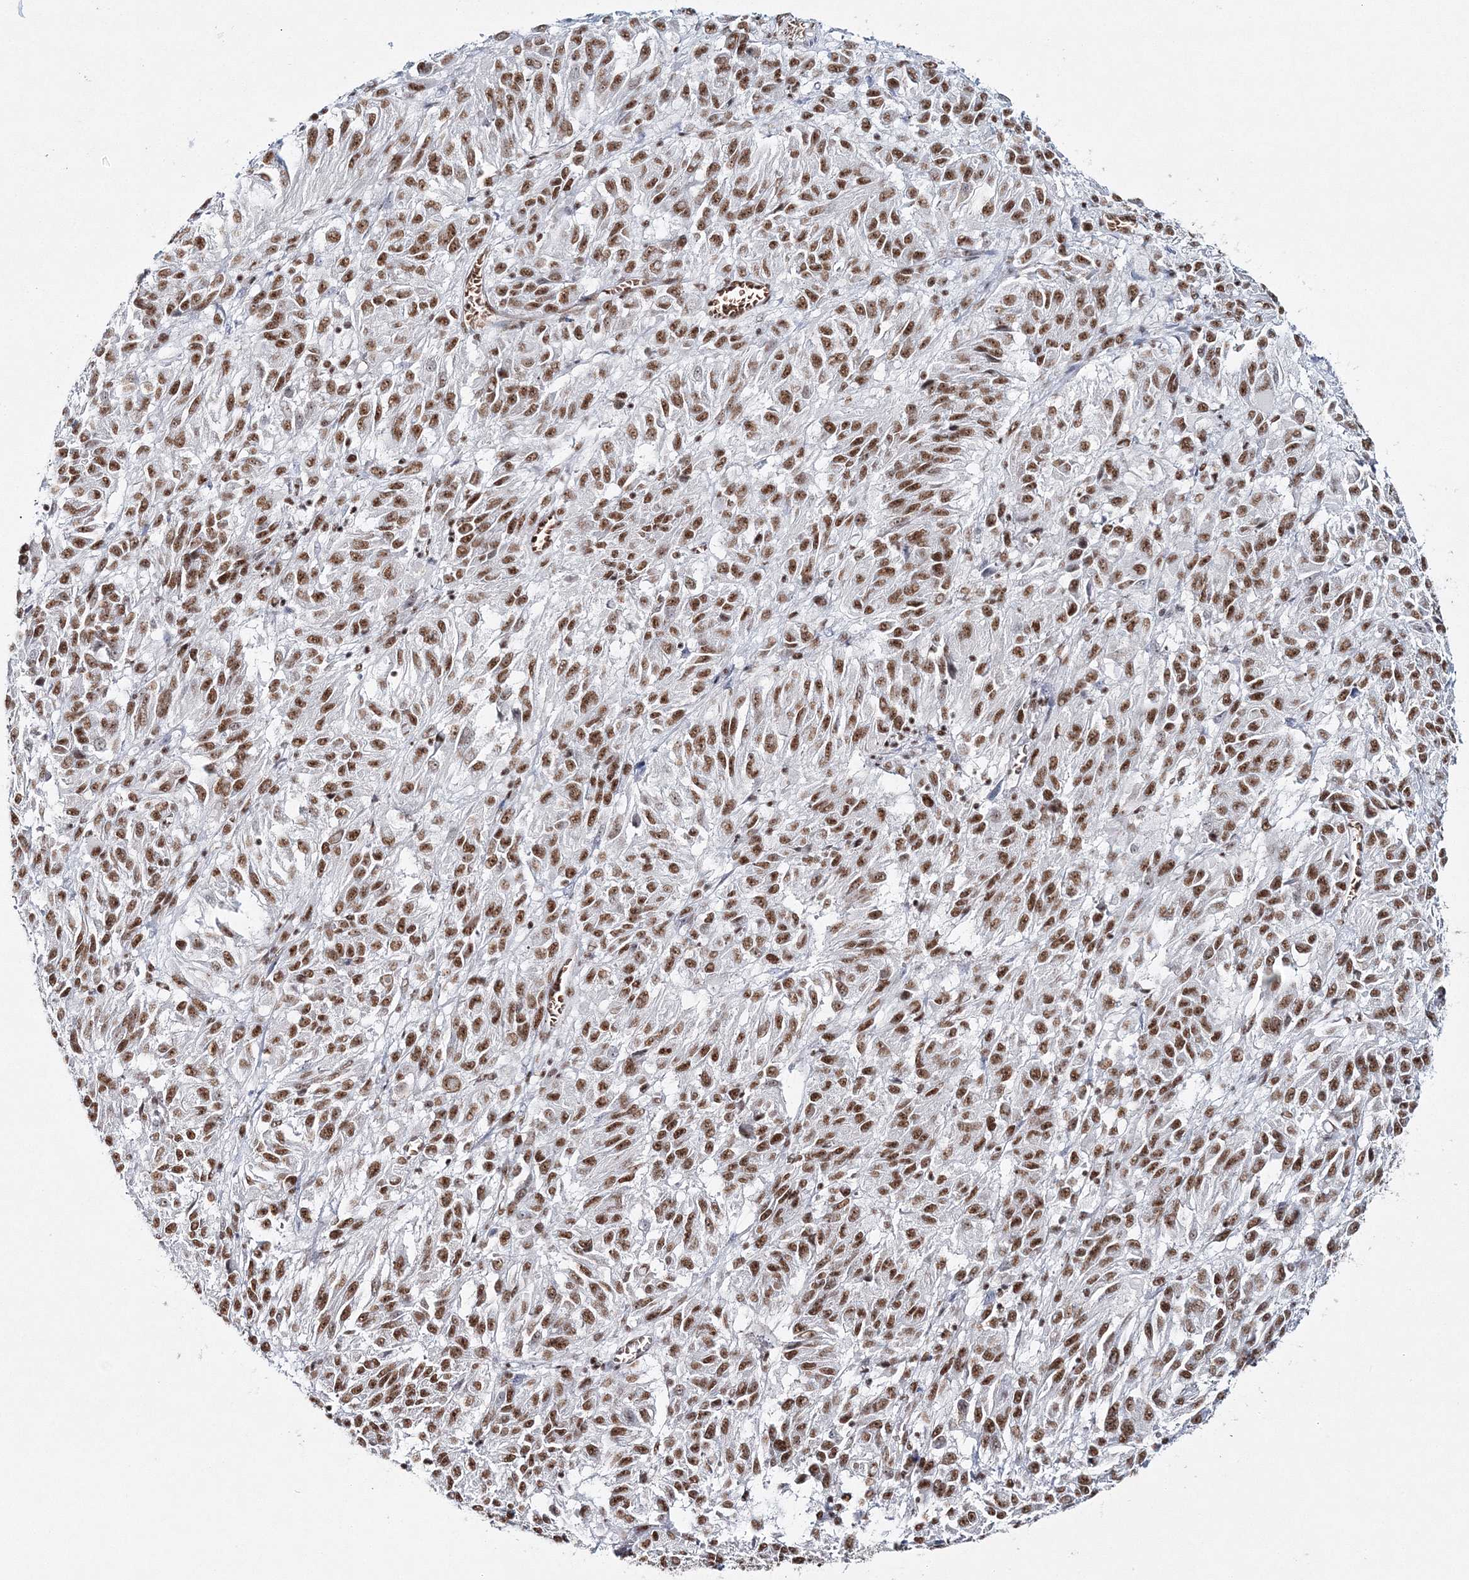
{"staining": {"intensity": "moderate", "quantity": ">75%", "location": "nuclear"}, "tissue": "melanoma", "cell_type": "Tumor cells", "image_type": "cancer", "snomed": [{"axis": "morphology", "description": "Malignant melanoma, Metastatic site"}, {"axis": "topography", "description": "Lung"}], "caption": "The histopathology image reveals immunohistochemical staining of melanoma. There is moderate nuclear expression is appreciated in about >75% of tumor cells.", "gene": "QRICH1", "patient": {"sex": "male", "age": 64}}